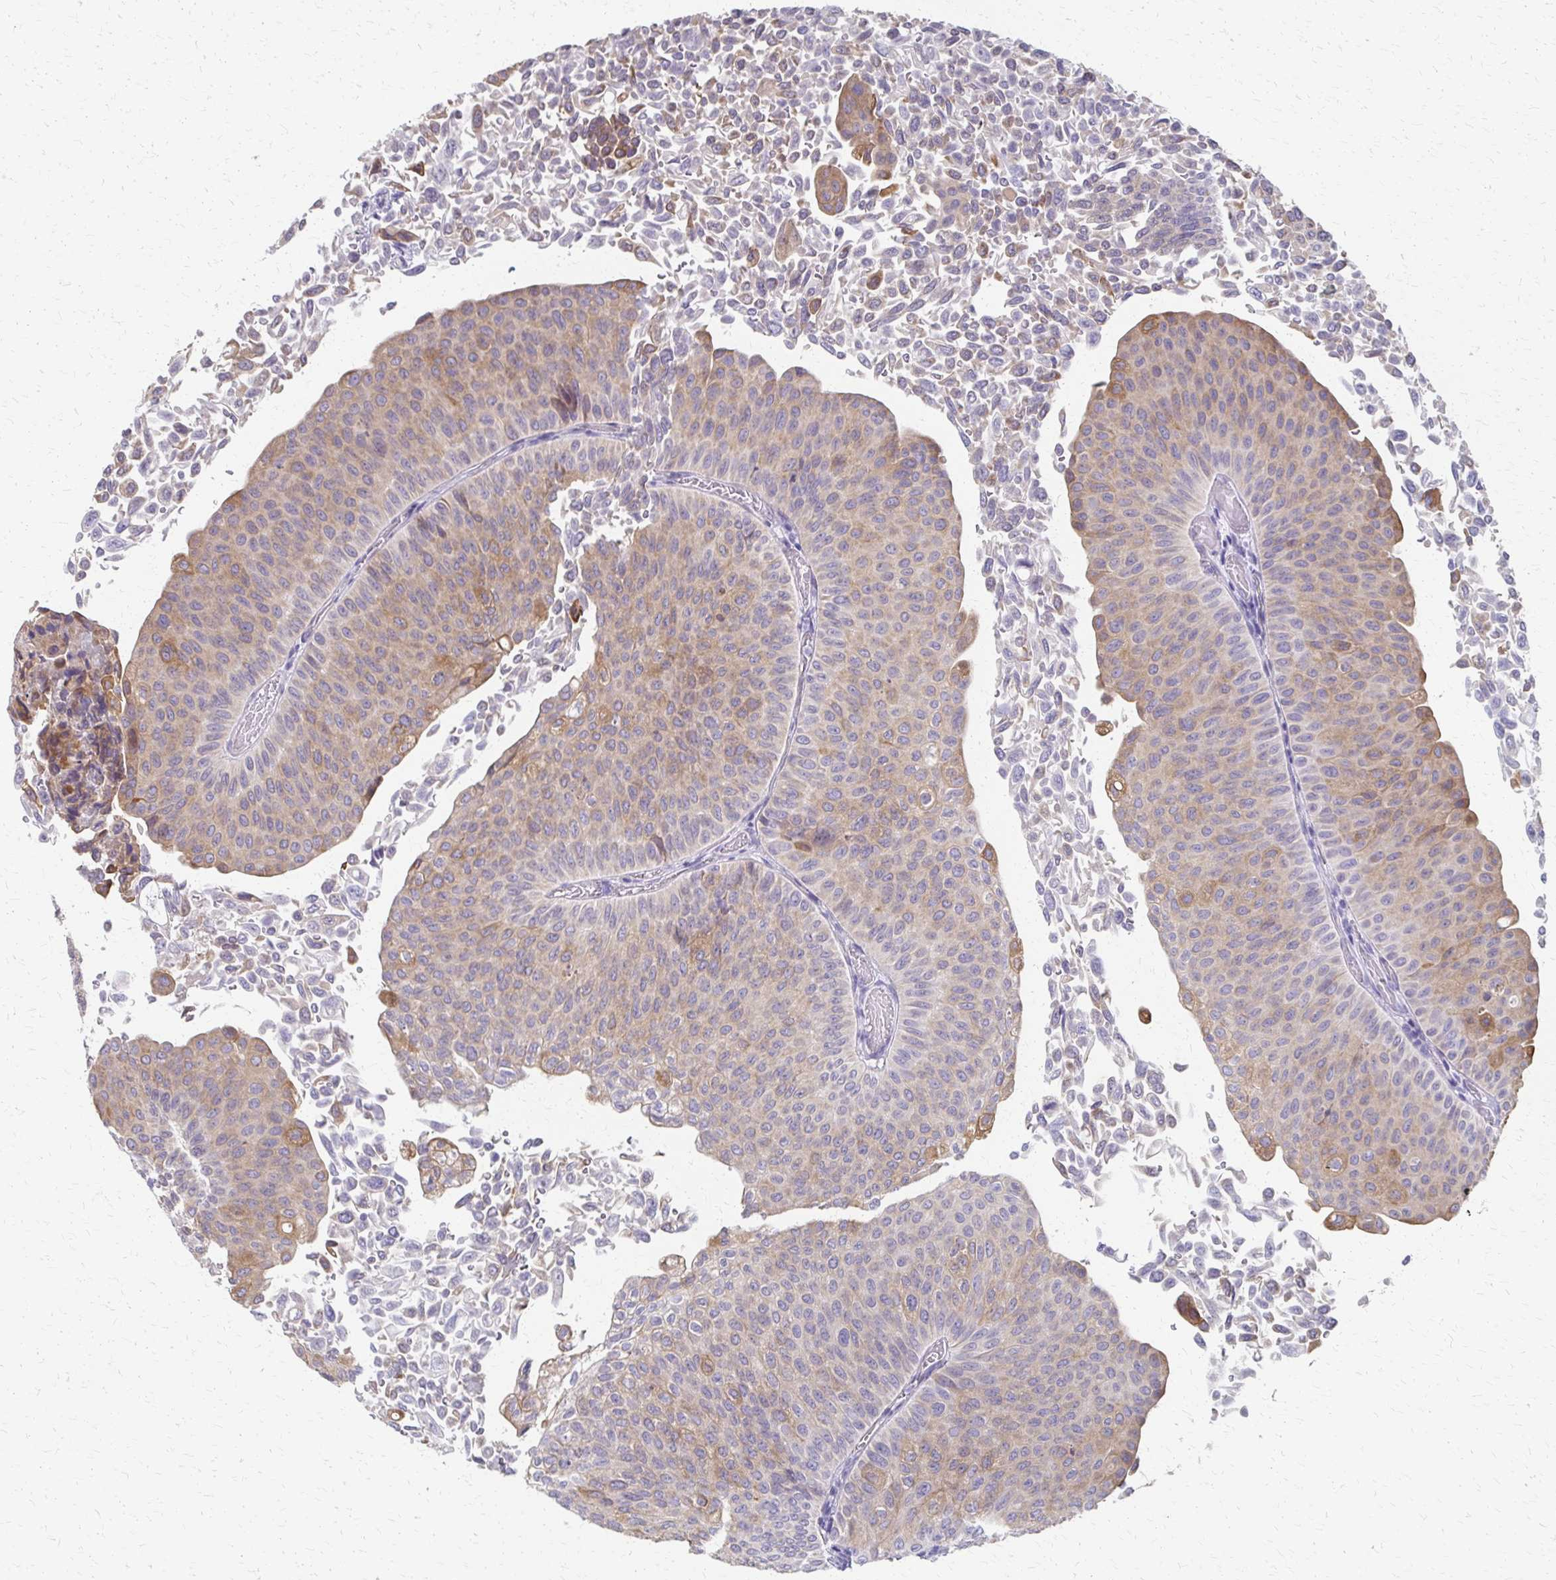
{"staining": {"intensity": "weak", "quantity": ">75%", "location": "cytoplasmic/membranous"}, "tissue": "urothelial cancer", "cell_type": "Tumor cells", "image_type": "cancer", "snomed": [{"axis": "morphology", "description": "Urothelial carcinoma, NOS"}, {"axis": "topography", "description": "Urinary bladder"}], "caption": "Immunohistochemical staining of urothelial cancer shows low levels of weak cytoplasmic/membranous protein expression in about >75% of tumor cells. The staining was performed using DAB (3,3'-diaminobenzidine), with brown indicating positive protein expression. Nuclei are stained blue with hematoxylin.", "gene": "CYB5A", "patient": {"sex": "male", "age": 59}}